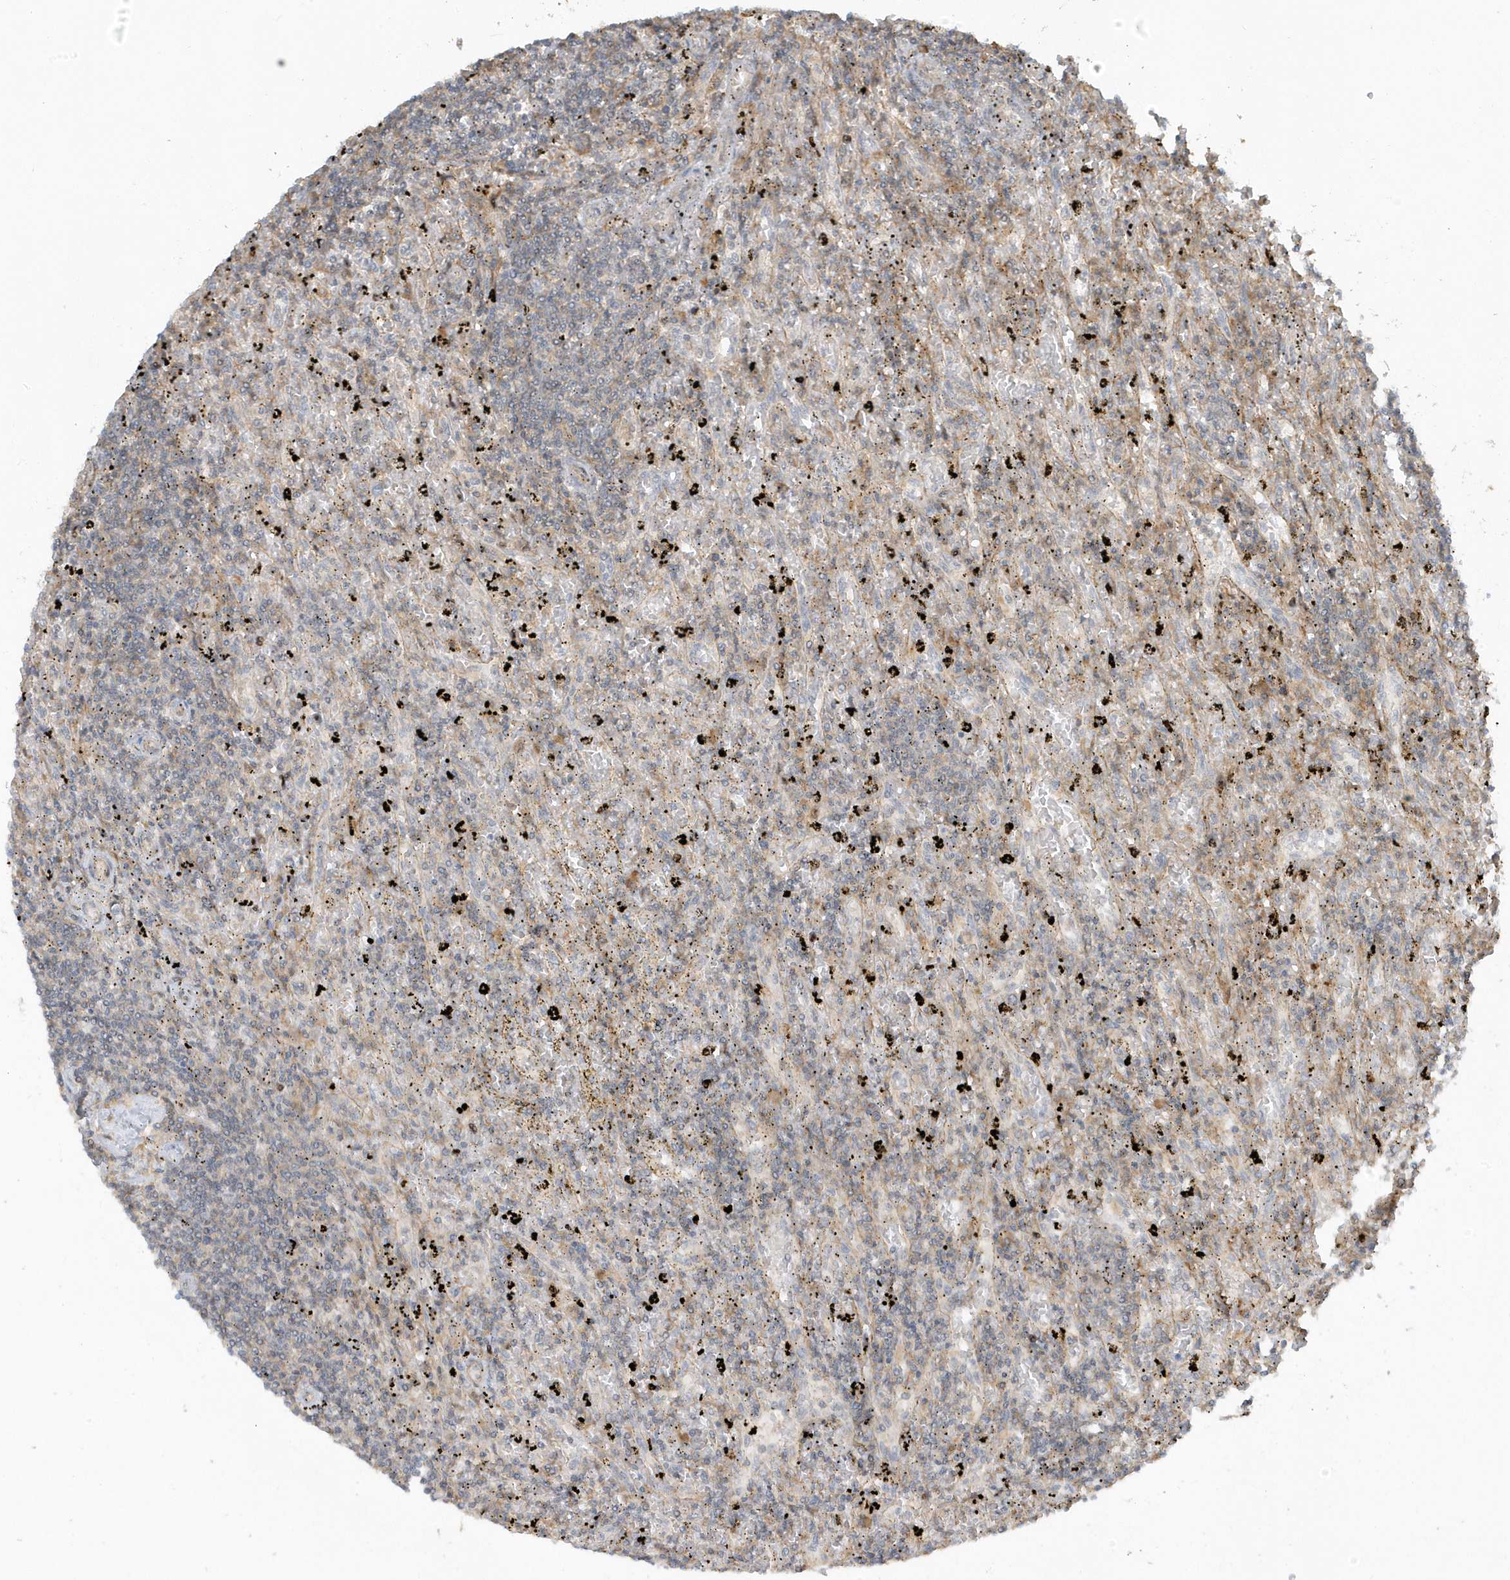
{"staining": {"intensity": "negative", "quantity": "none", "location": "none"}, "tissue": "lymphoma", "cell_type": "Tumor cells", "image_type": "cancer", "snomed": [{"axis": "morphology", "description": "Malignant lymphoma, non-Hodgkin's type, Low grade"}, {"axis": "topography", "description": "Spleen"}], "caption": "High power microscopy histopathology image of an IHC micrograph of malignant lymphoma, non-Hodgkin's type (low-grade), revealing no significant expression in tumor cells.", "gene": "ZBTB8A", "patient": {"sex": "male", "age": 76}}